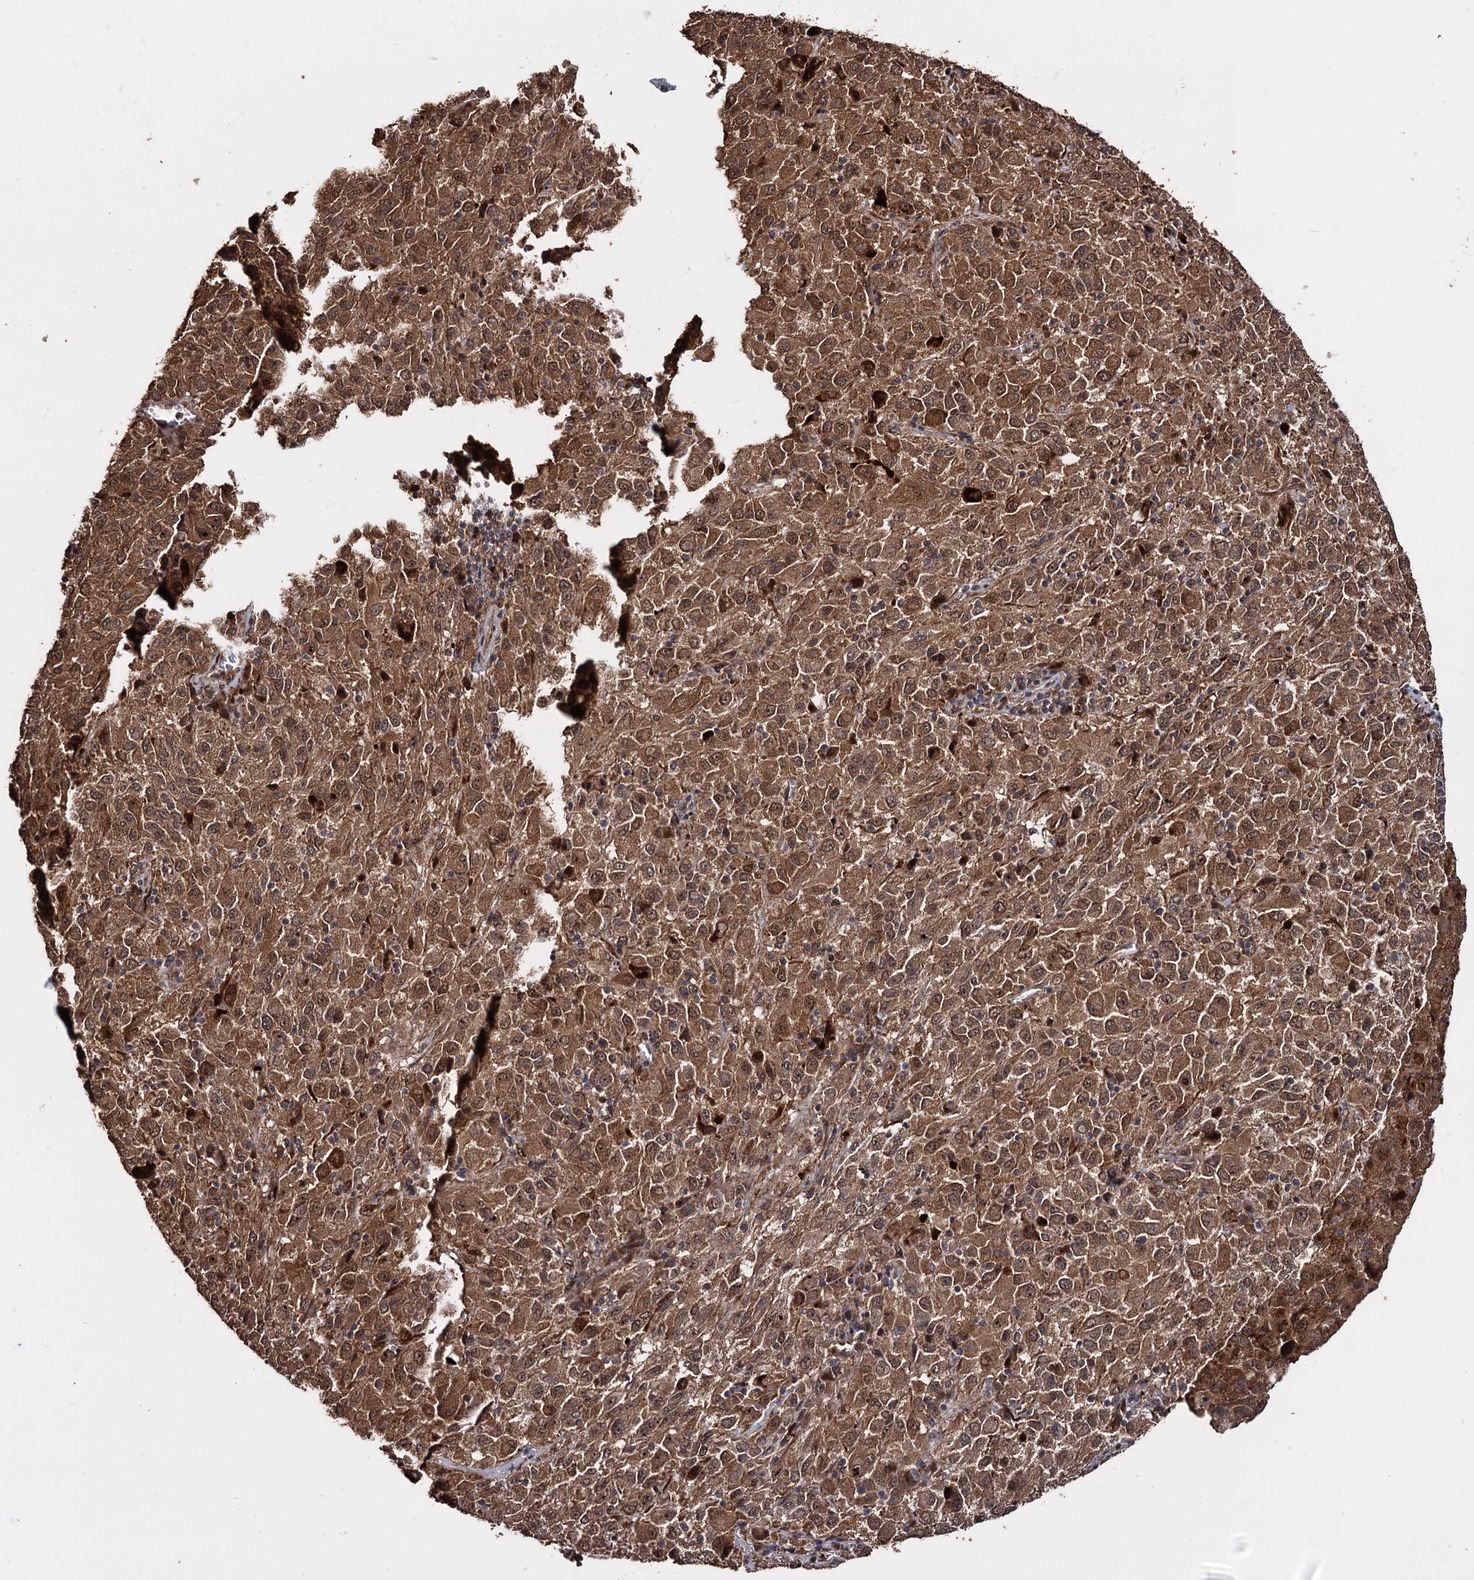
{"staining": {"intensity": "moderate", "quantity": ">75%", "location": "cytoplasmic/membranous,nuclear"}, "tissue": "melanoma", "cell_type": "Tumor cells", "image_type": "cancer", "snomed": [{"axis": "morphology", "description": "Malignant melanoma, Metastatic site"}, {"axis": "topography", "description": "Lung"}], "caption": "Immunohistochemical staining of human malignant melanoma (metastatic site) displays moderate cytoplasmic/membranous and nuclear protein positivity in approximately >75% of tumor cells. Ihc stains the protein of interest in brown and the nuclei are stained blue.", "gene": "PIGB", "patient": {"sex": "male", "age": 64}}